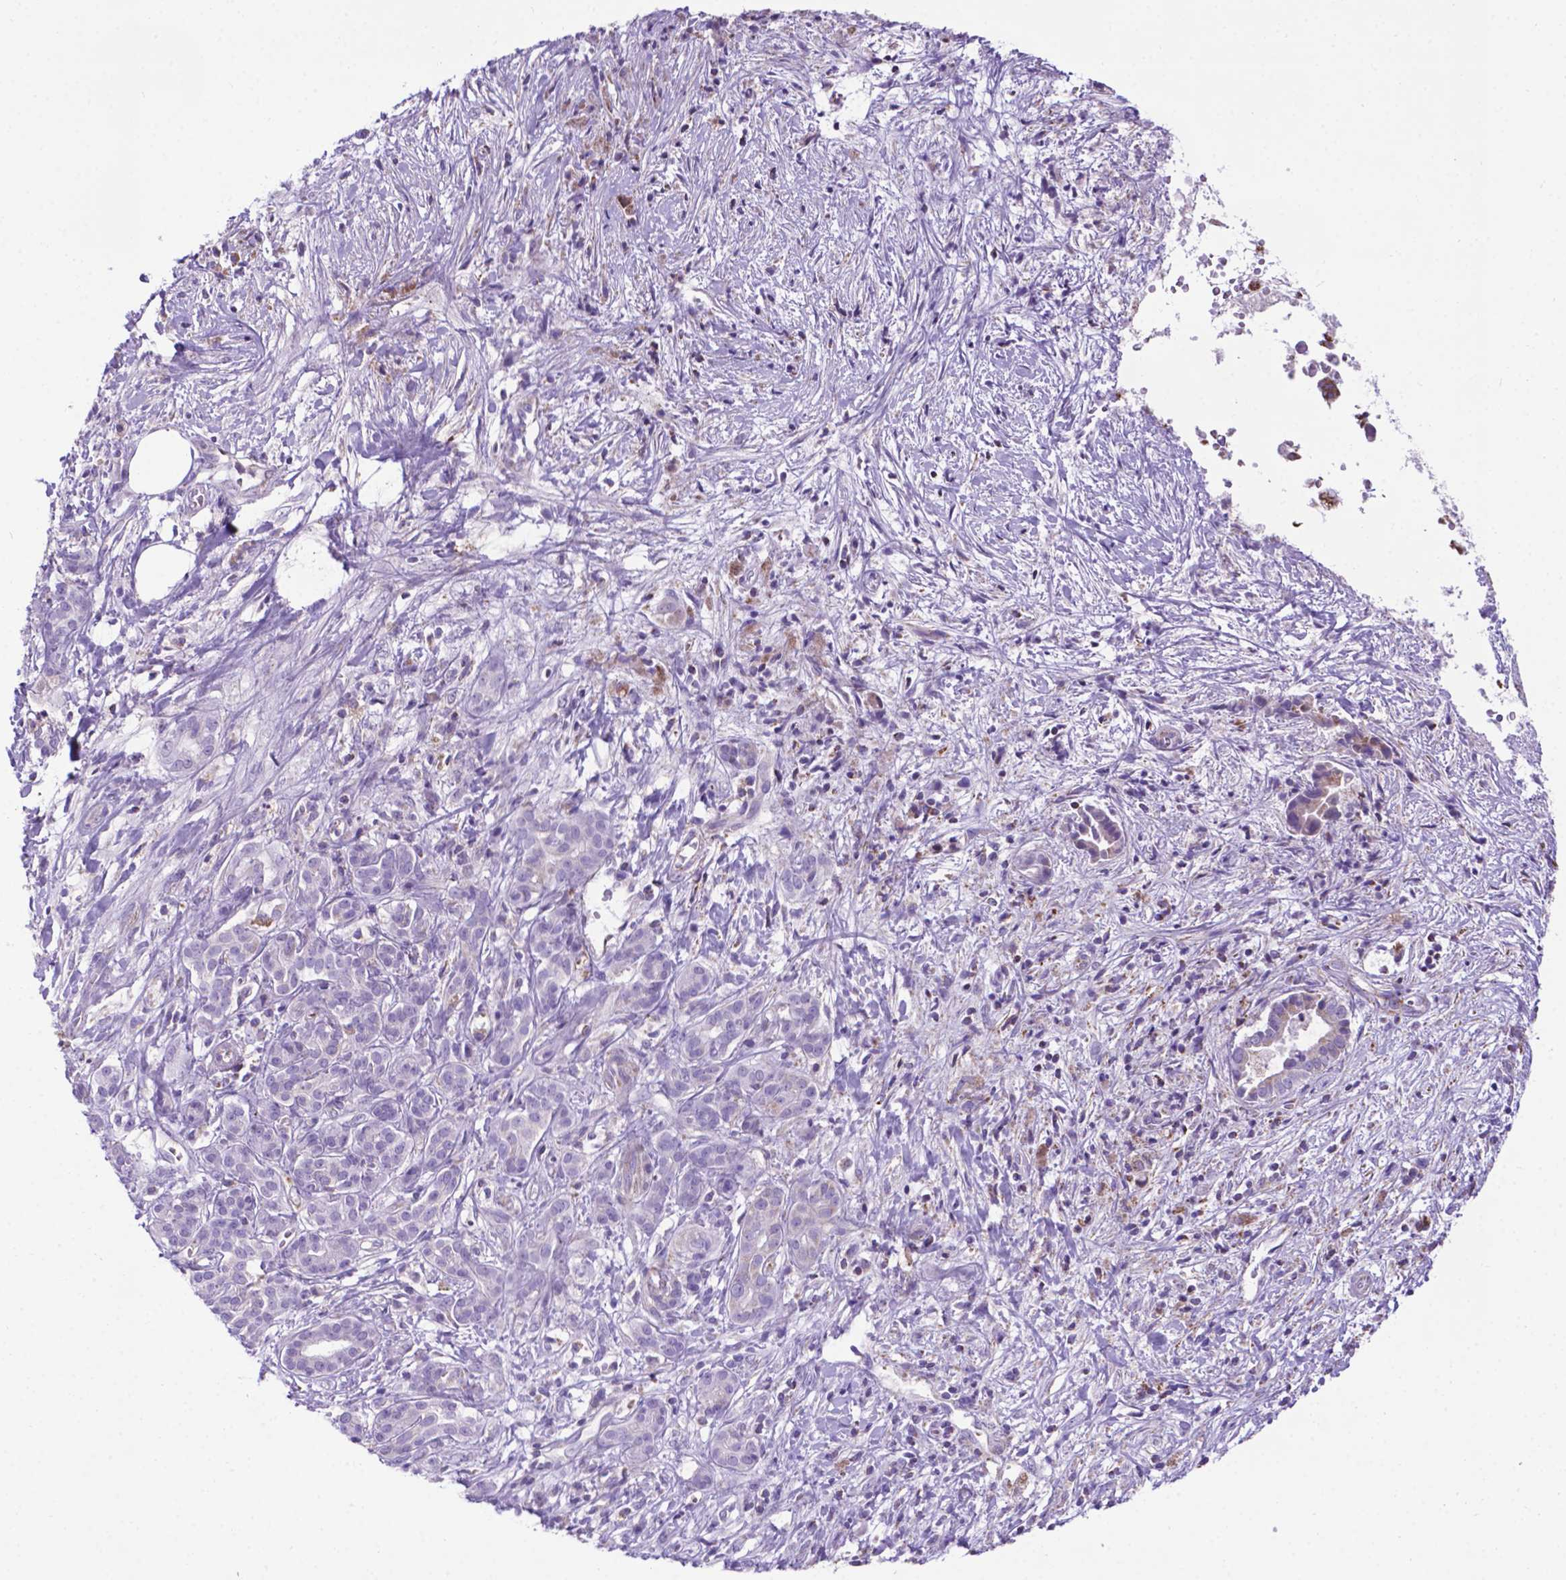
{"staining": {"intensity": "weak", "quantity": "25%-75%", "location": "cytoplasmic/membranous"}, "tissue": "pancreatic cancer", "cell_type": "Tumor cells", "image_type": "cancer", "snomed": [{"axis": "morphology", "description": "Adenocarcinoma, NOS"}, {"axis": "topography", "description": "Pancreas"}], "caption": "Pancreatic cancer stained with immunohistochemistry demonstrates weak cytoplasmic/membranous positivity in about 25%-75% of tumor cells.", "gene": "POU3F3", "patient": {"sex": "male", "age": 61}}